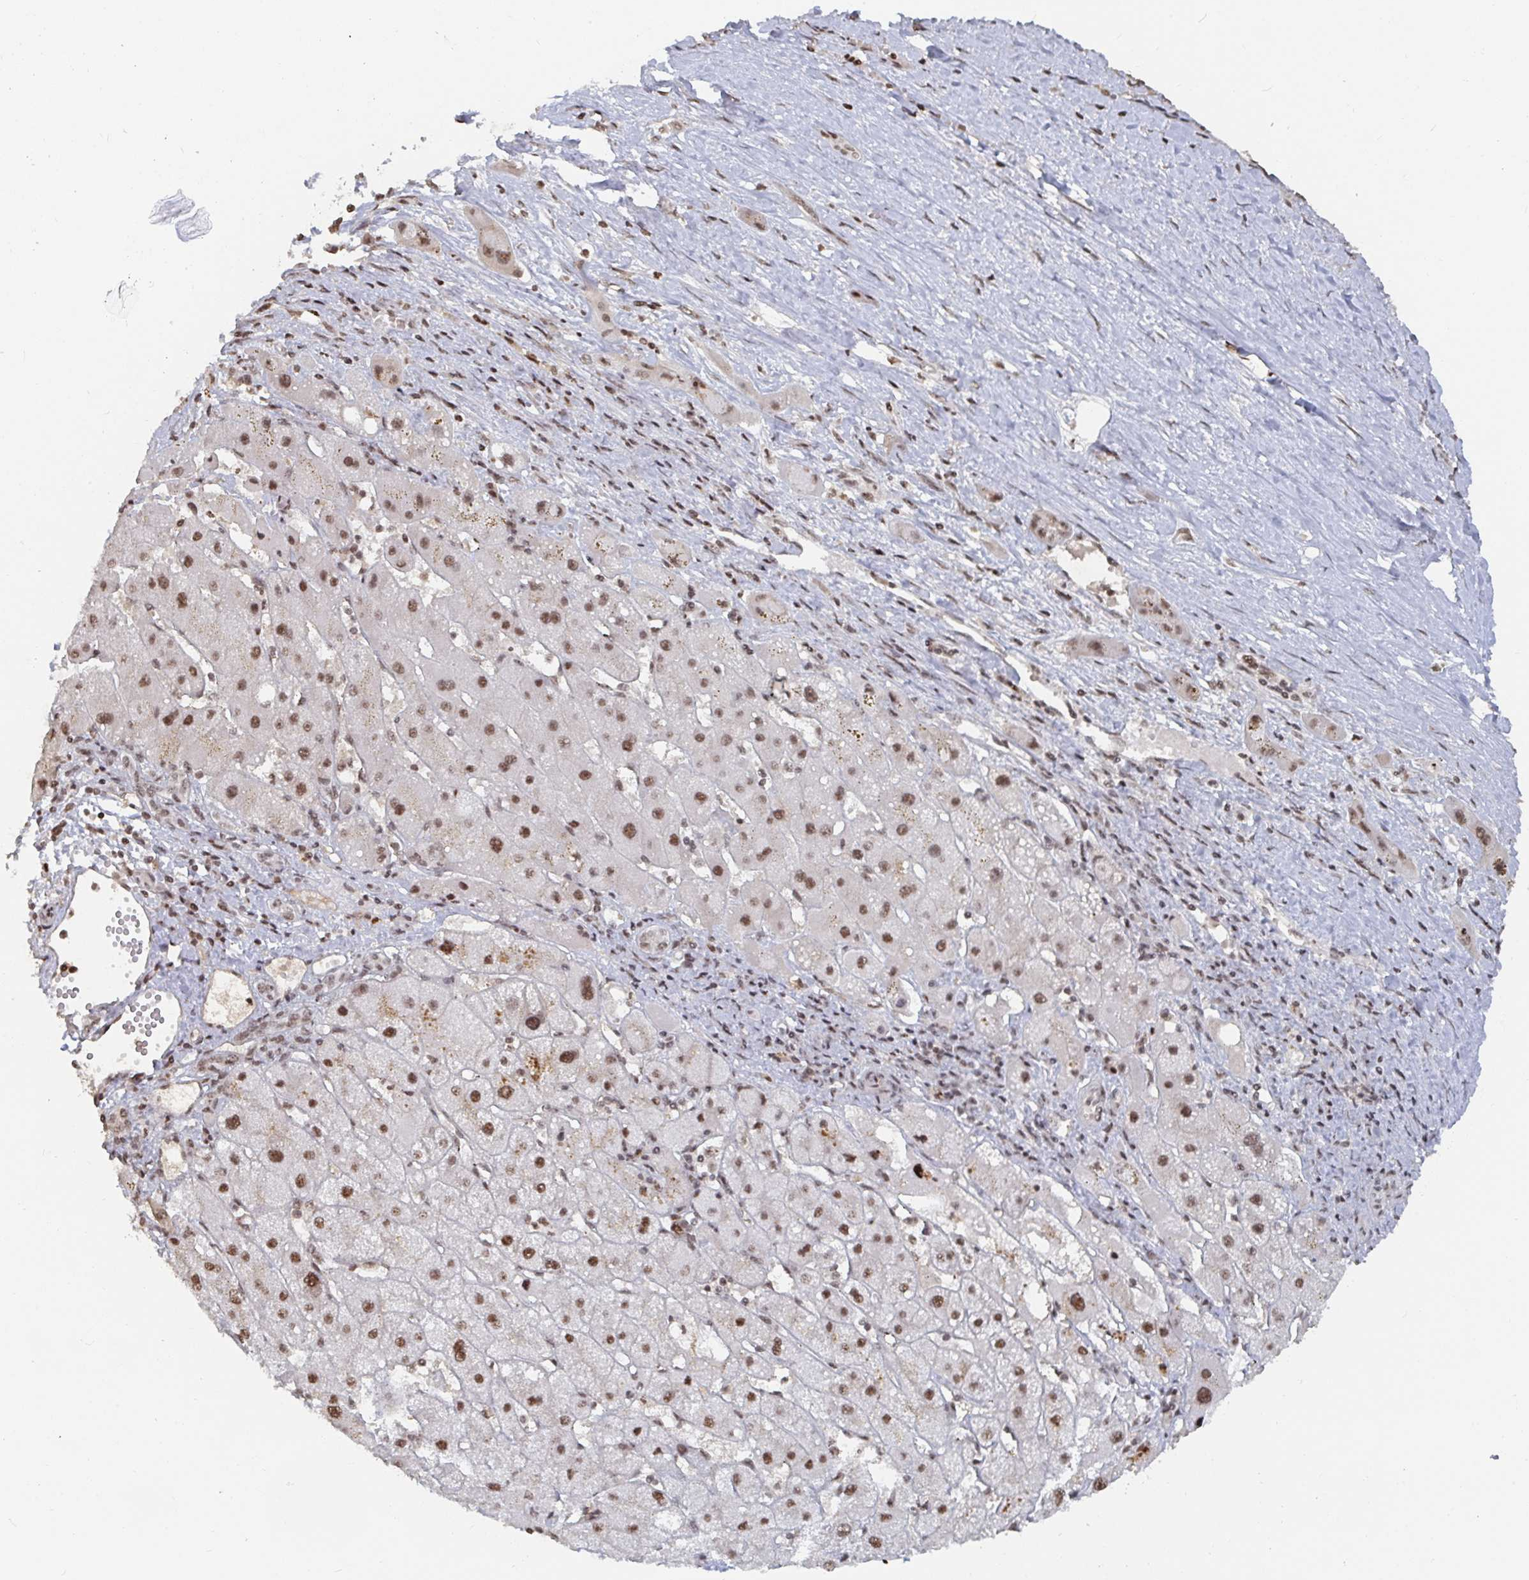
{"staining": {"intensity": "moderate", "quantity": ">75%", "location": "nuclear"}, "tissue": "liver cancer", "cell_type": "Tumor cells", "image_type": "cancer", "snomed": [{"axis": "morphology", "description": "Carcinoma, Hepatocellular, NOS"}, {"axis": "topography", "description": "Liver"}], "caption": "Immunohistochemistry (IHC) histopathology image of neoplastic tissue: hepatocellular carcinoma (liver) stained using immunohistochemistry reveals medium levels of moderate protein expression localized specifically in the nuclear of tumor cells, appearing as a nuclear brown color.", "gene": "ZDHHC12", "patient": {"sex": "female", "age": 82}}